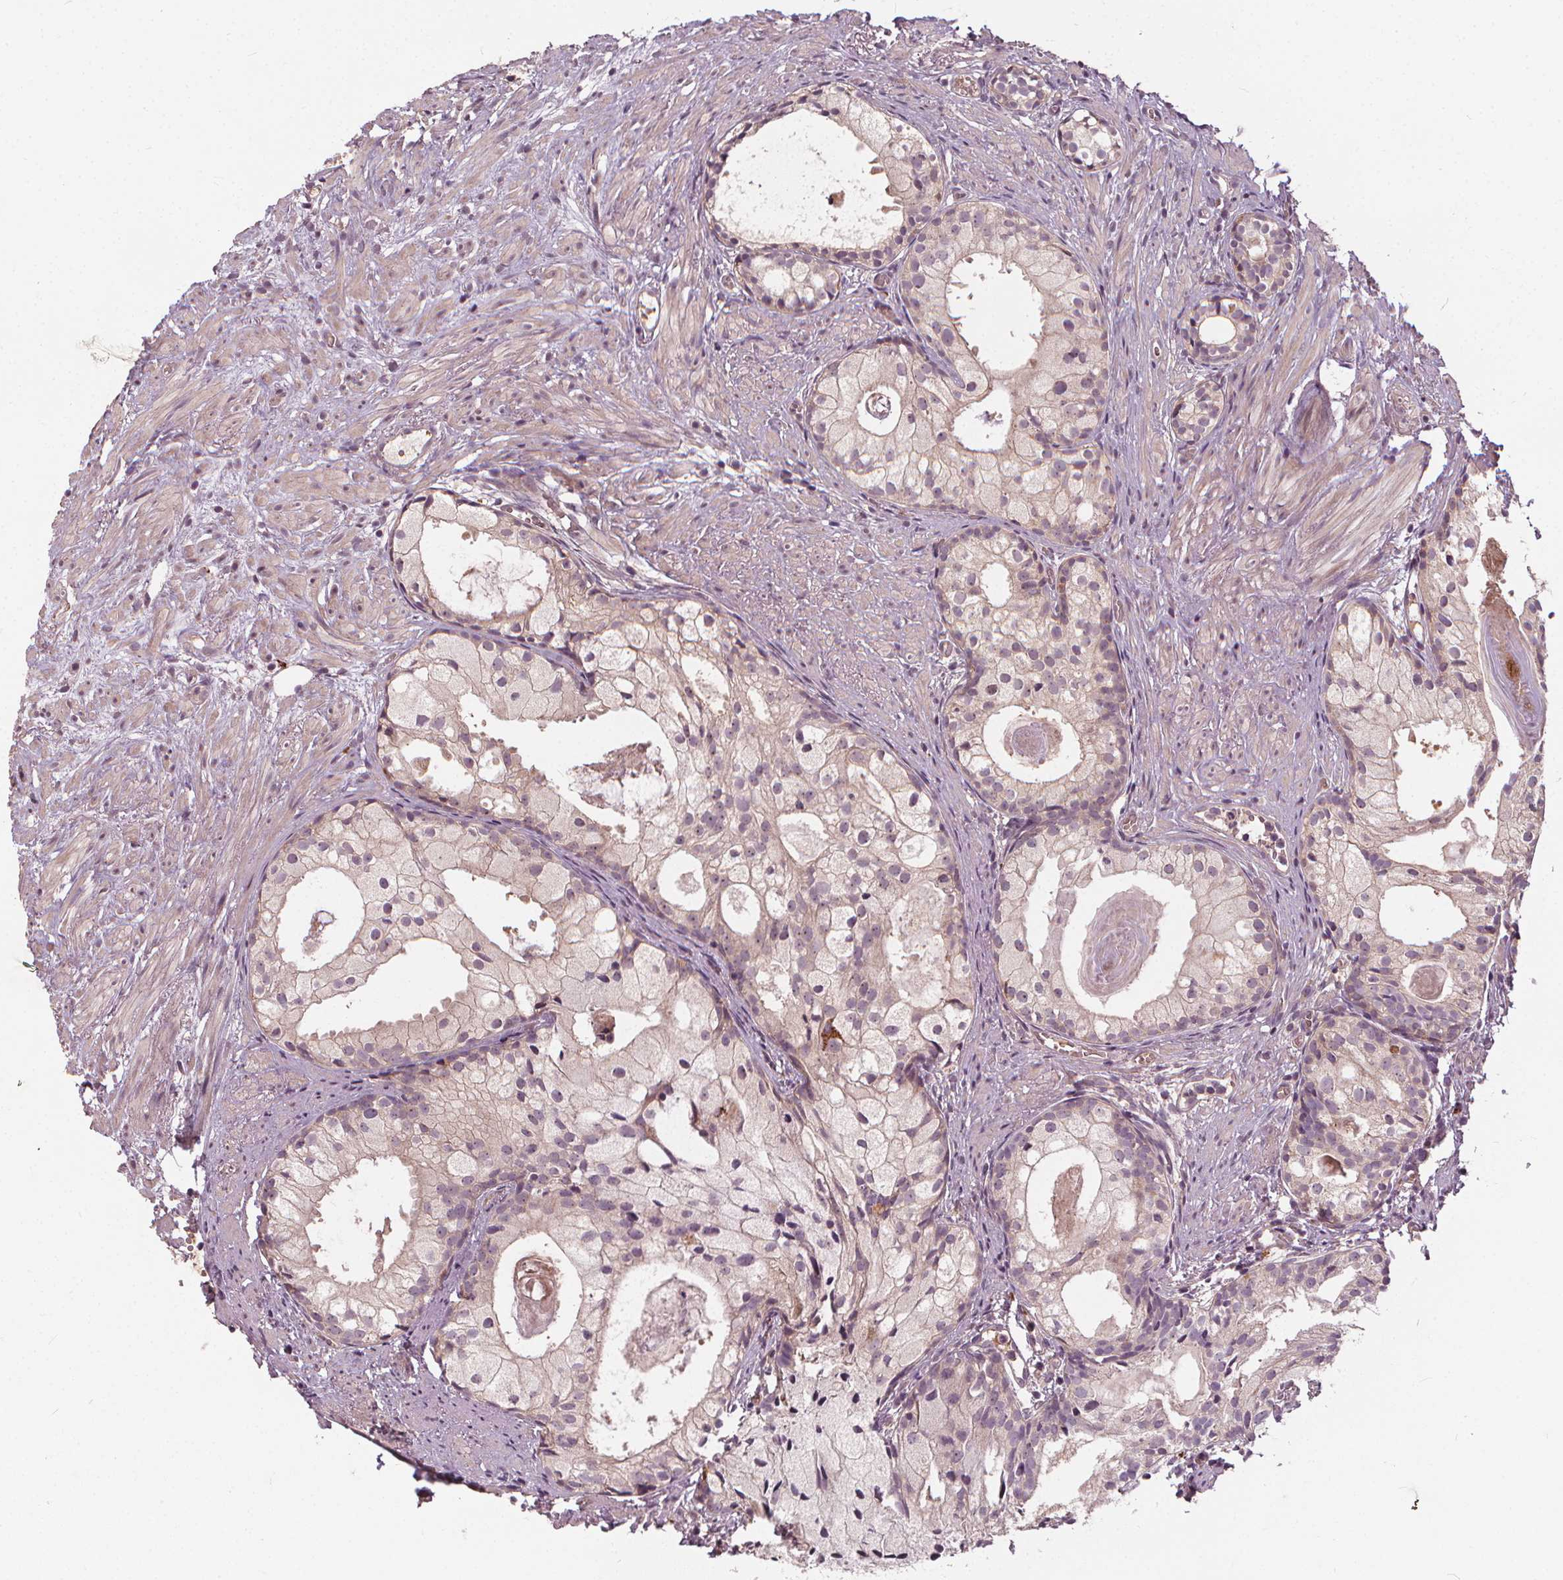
{"staining": {"intensity": "weak", "quantity": "<25%", "location": "cytoplasmic/membranous,nuclear"}, "tissue": "prostate cancer", "cell_type": "Tumor cells", "image_type": "cancer", "snomed": [{"axis": "morphology", "description": "Adenocarcinoma, High grade"}, {"axis": "topography", "description": "Prostate"}], "caption": "An image of prostate cancer stained for a protein demonstrates no brown staining in tumor cells.", "gene": "IPO13", "patient": {"sex": "male", "age": 85}}